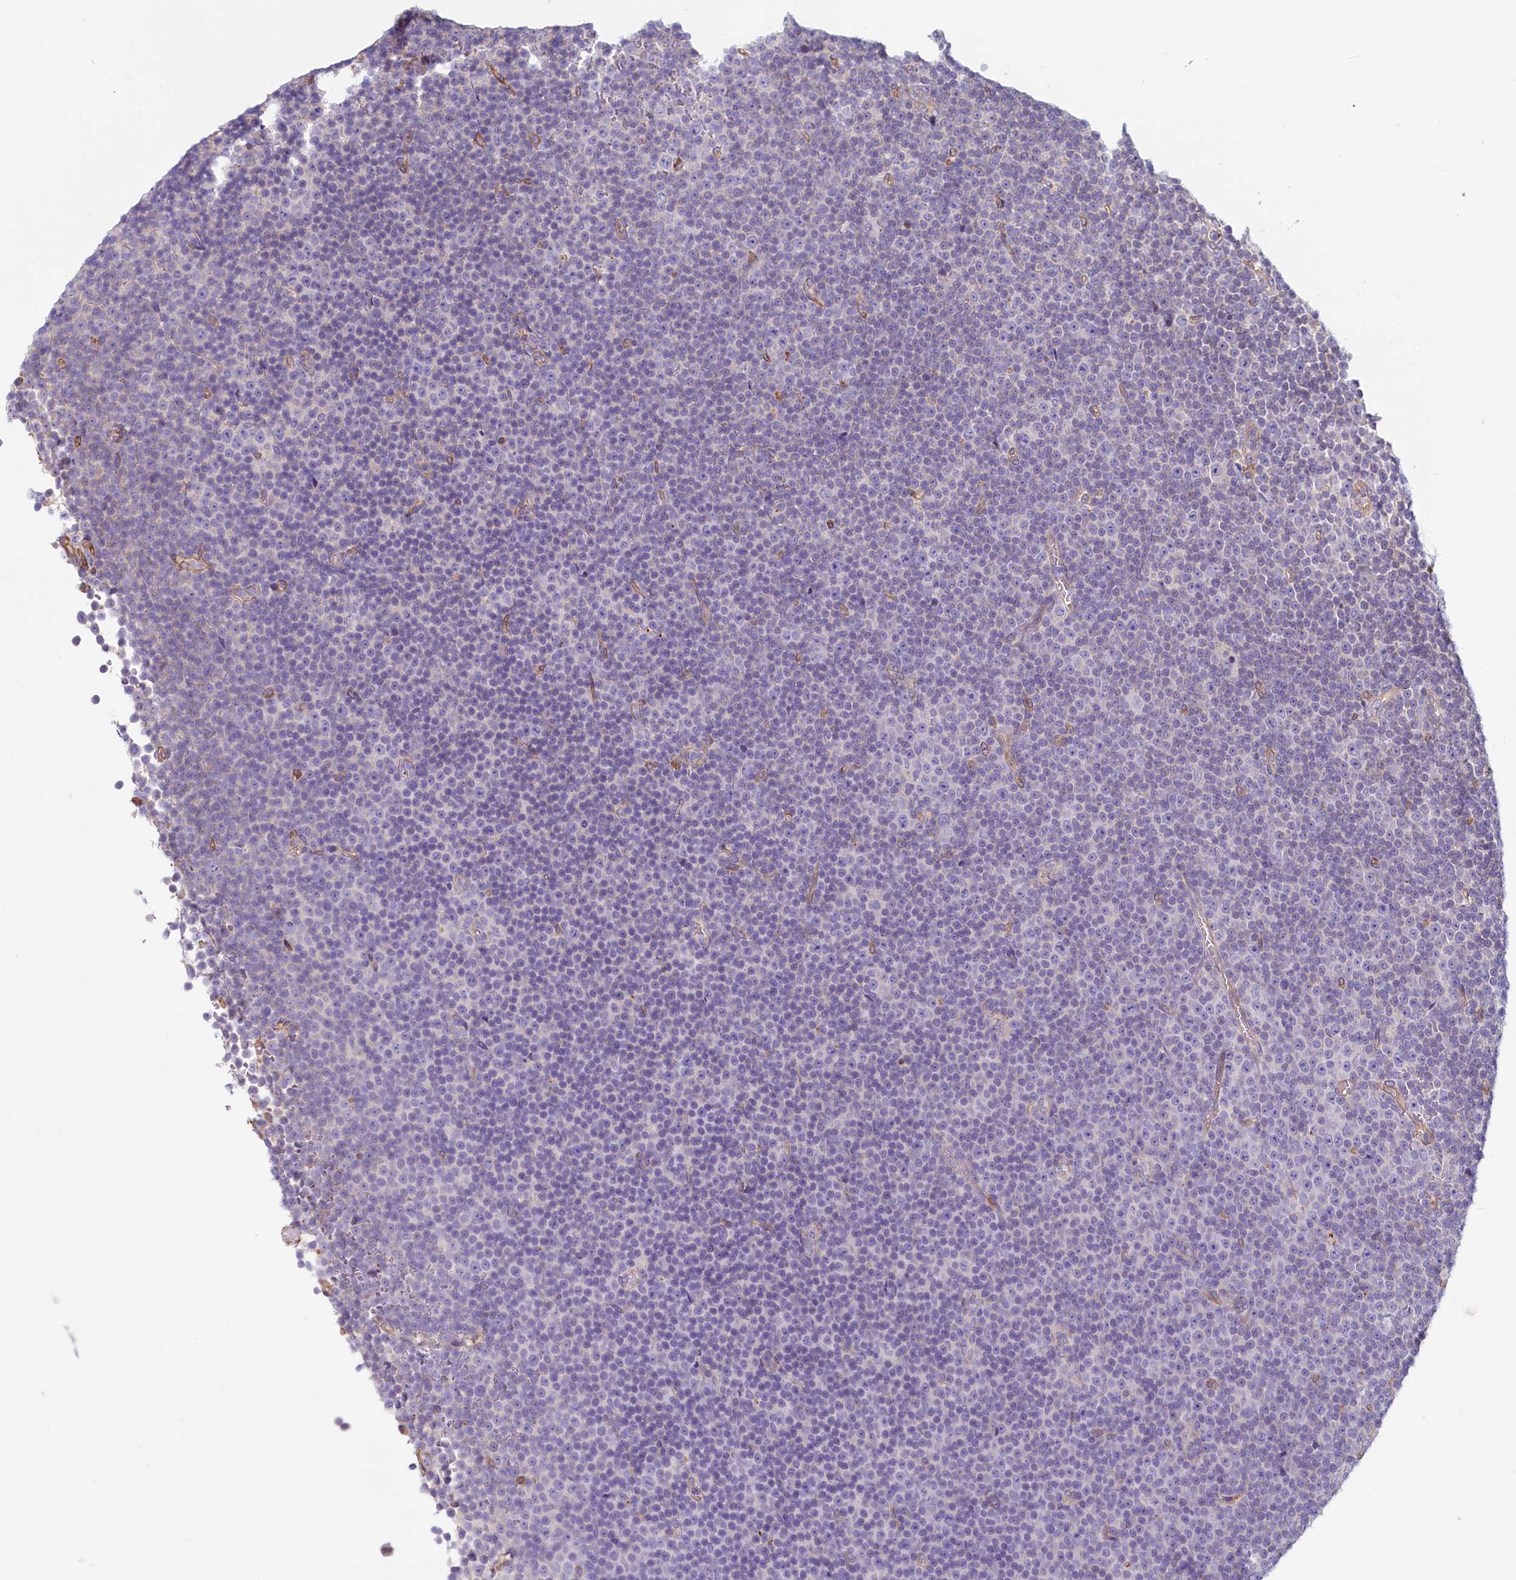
{"staining": {"intensity": "negative", "quantity": "none", "location": "none"}, "tissue": "lymphoma", "cell_type": "Tumor cells", "image_type": "cancer", "snomed": [{"axis": "morphology", "description": "Malignant lymphoma, non-Hodgkin's type, Low grade"}, {"axis": "topography", "description": "Lymph node"}], "caption": "Immunohistochemical staining of human malignant lymphoma, non-Hodgkin's type (low-grade) displays no significant expression in tumor cells.", "gene": "LMOD3", "patient": {"sex": "female", "age": 67}}